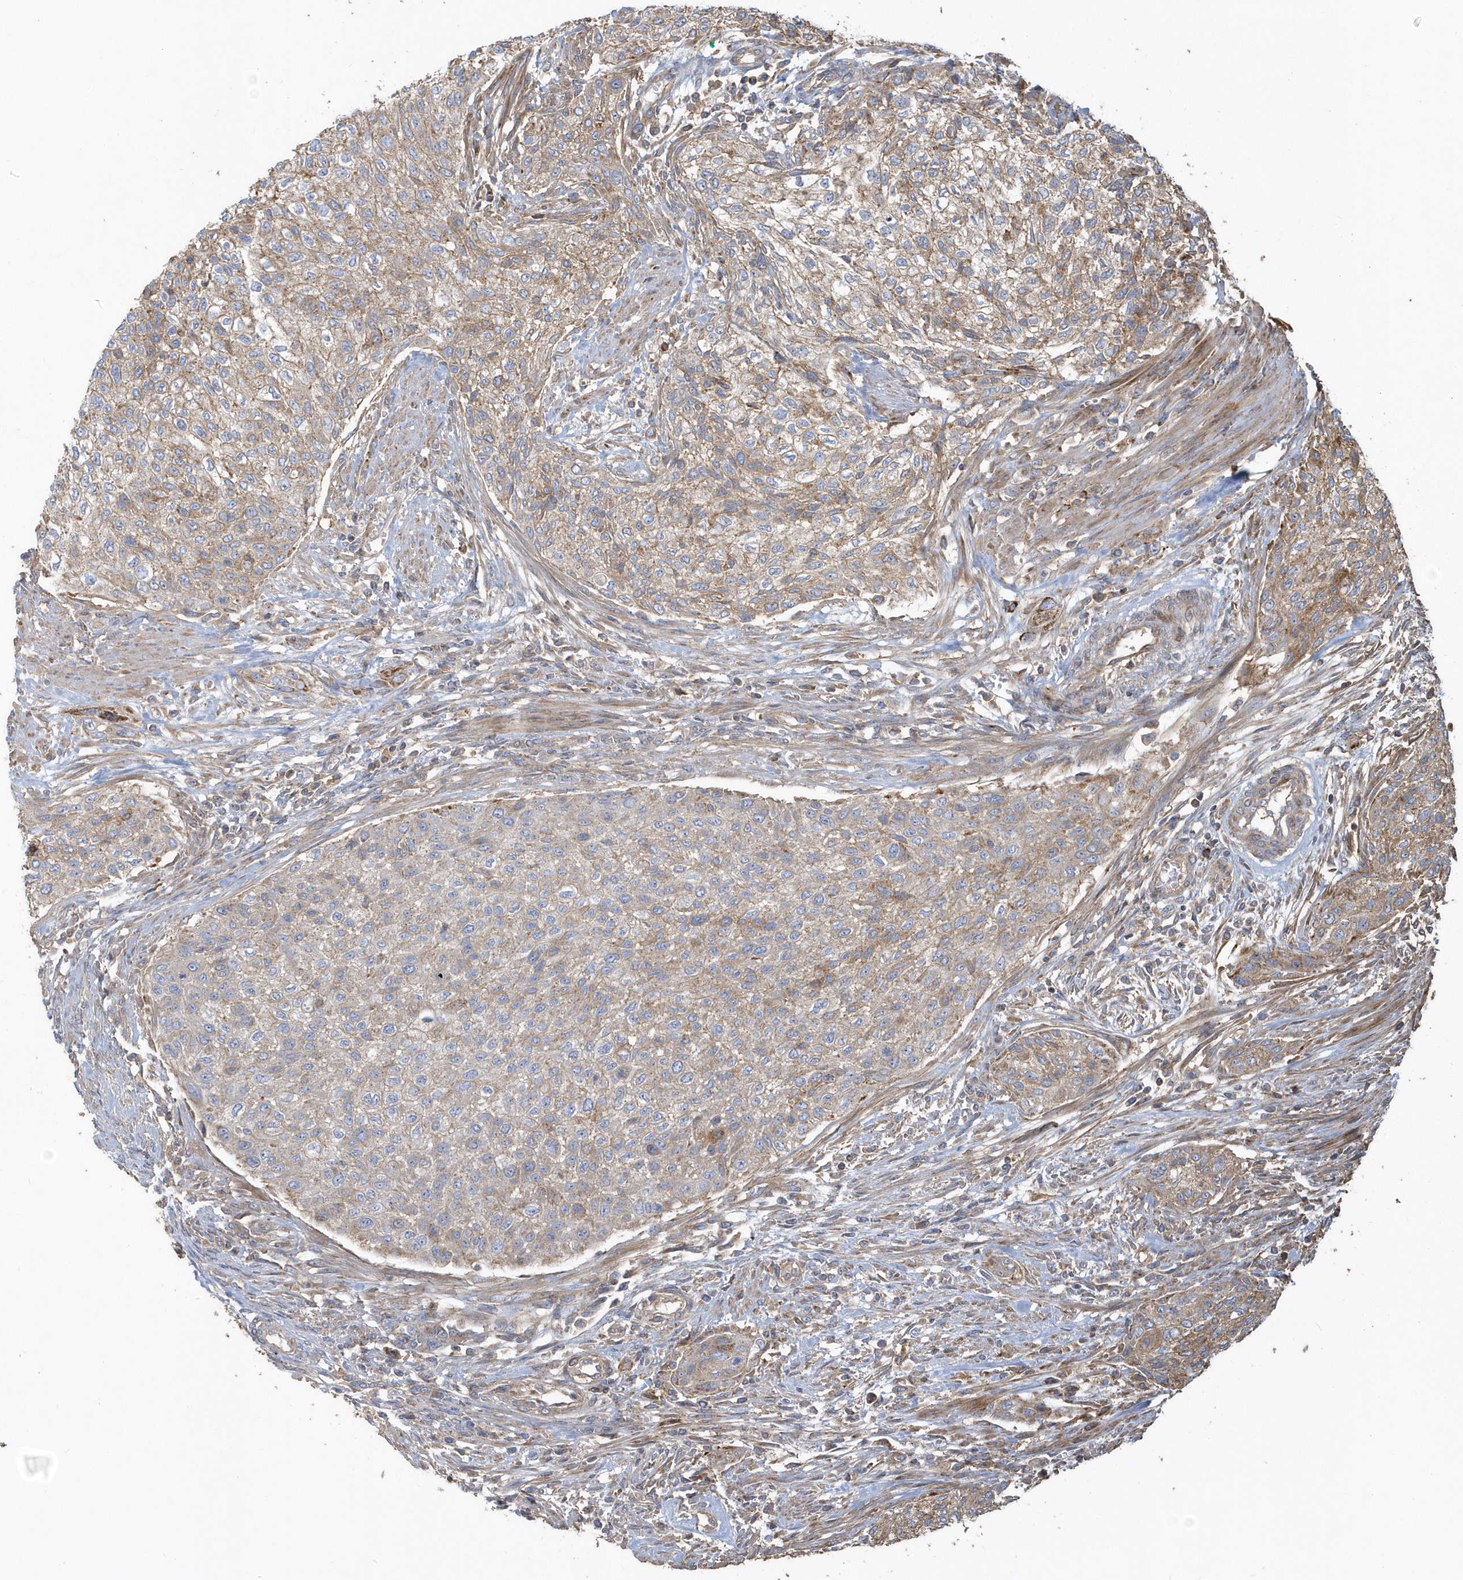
{"staining": {"intensity": "weak", "quantity": "<25%", "location": "cytoplasmic/membranous"}, "tissue": "urothelial cancer", "cell_type": "Tumor cells", "image_type": "cancer", "snomed": [{"axis": "morphology", "description": "Urothelial carcinoma, High grade"}, {"axis": "topography", "description": "Urinary bladder"}], "caption": "High-grade urothelial carcinoma was stained to show a protein in brown. There is no significant expression in tumor cells.", "gene": "TRAIP", "patient": {"sex": "male", "age": 35}}